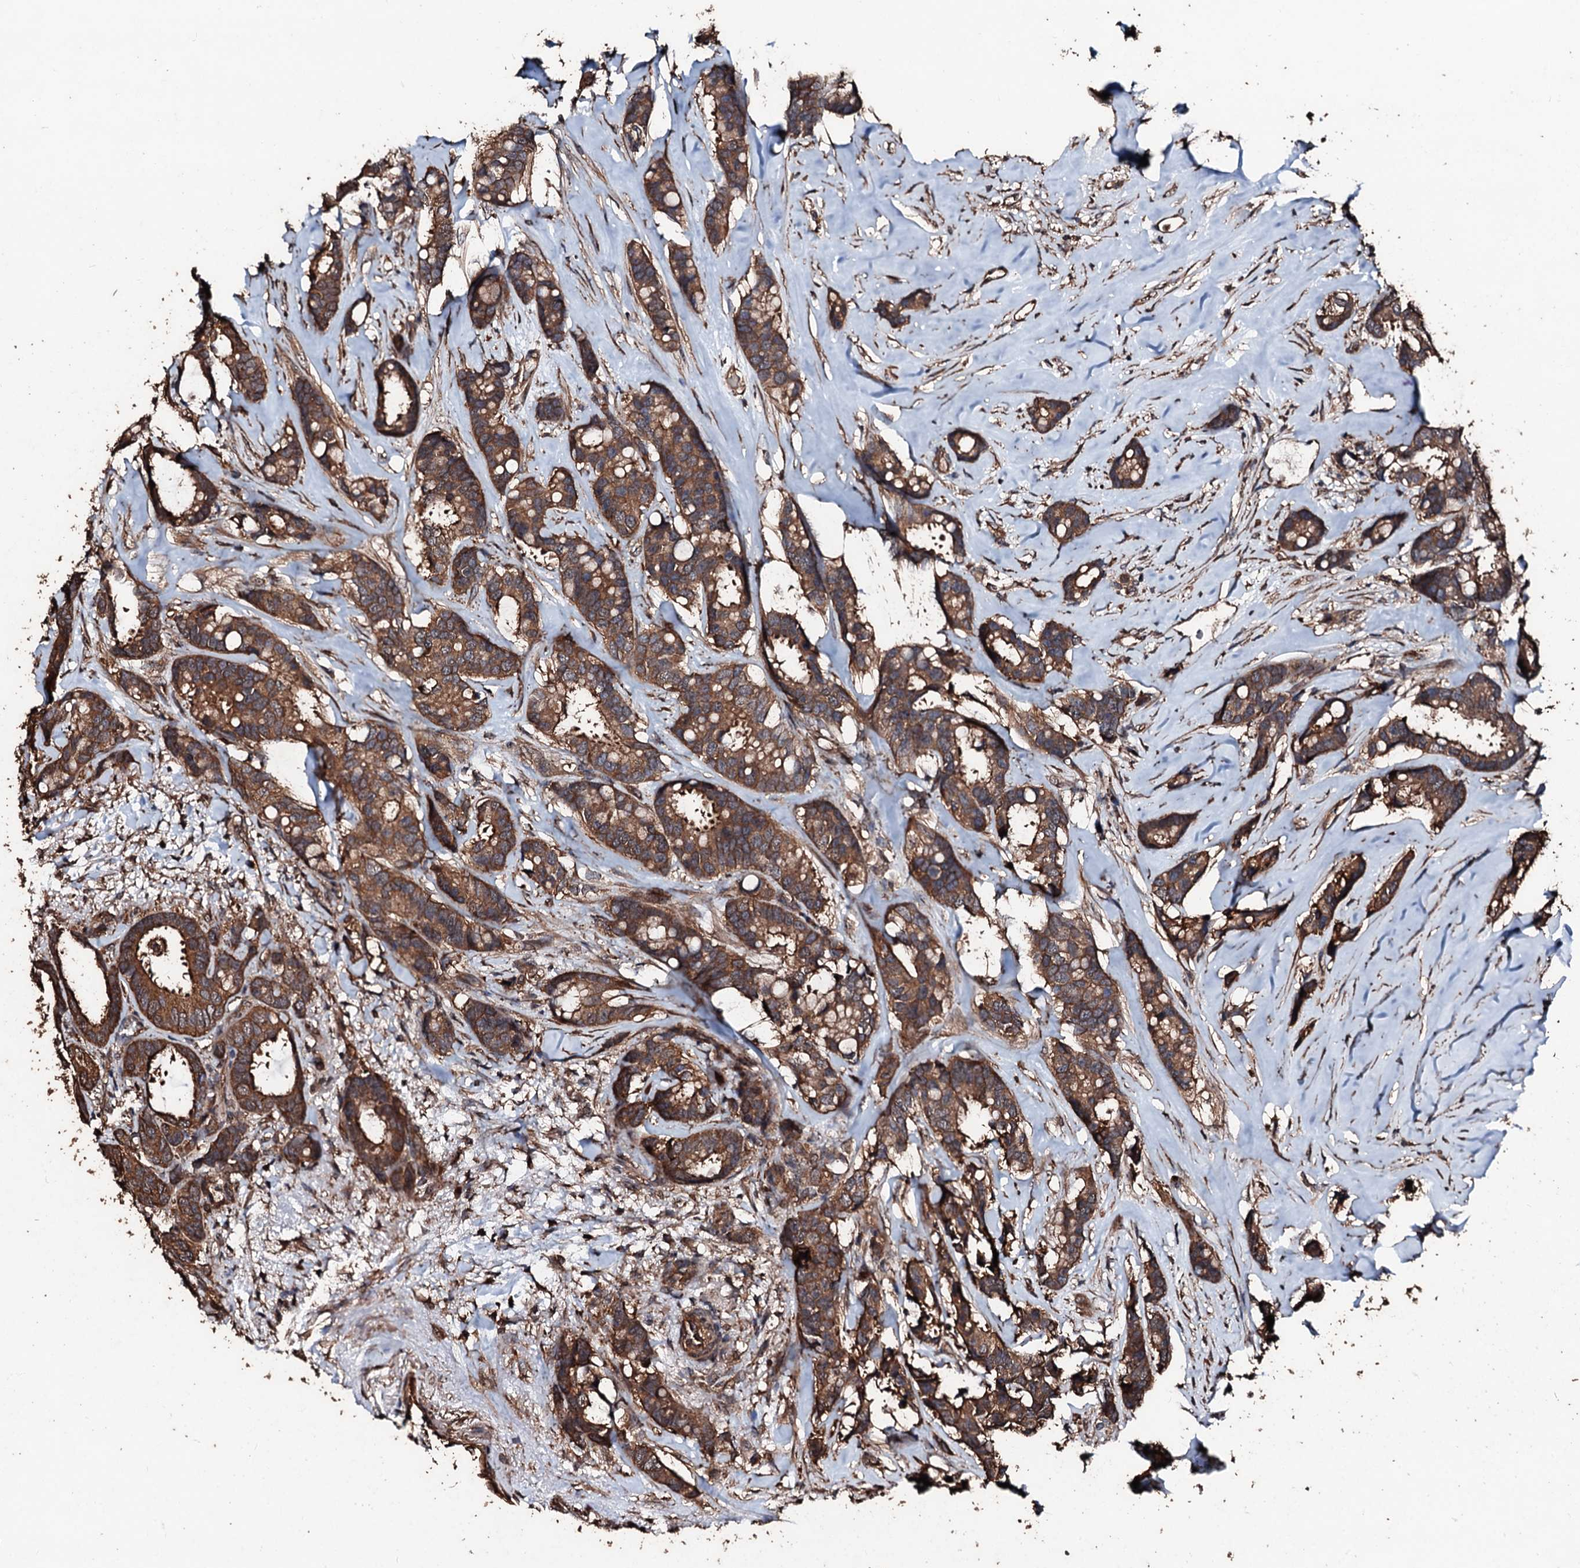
{"staining": {"intensity": "strong", "quantity": ">75%", "location": "cytoplasmic/membranous"}, "tissue": "breast cancer", "cell_type": "Tumor cells", "image_type": "cancer", "snomed": [{"axis": "morphology", "description": "Duct carcinoma"}, {"axis": "topography", "description": "Breast"}], "caption": "Breast cancer (infiltrating ductal carcinoma) was stained to show a protein in brown. There is high levels of strong cytoplasmic/membranous expression in approximately >75% of tumor cells.", "gene": "KIF18A", "patient": {"sex": "female", "age": 87}}